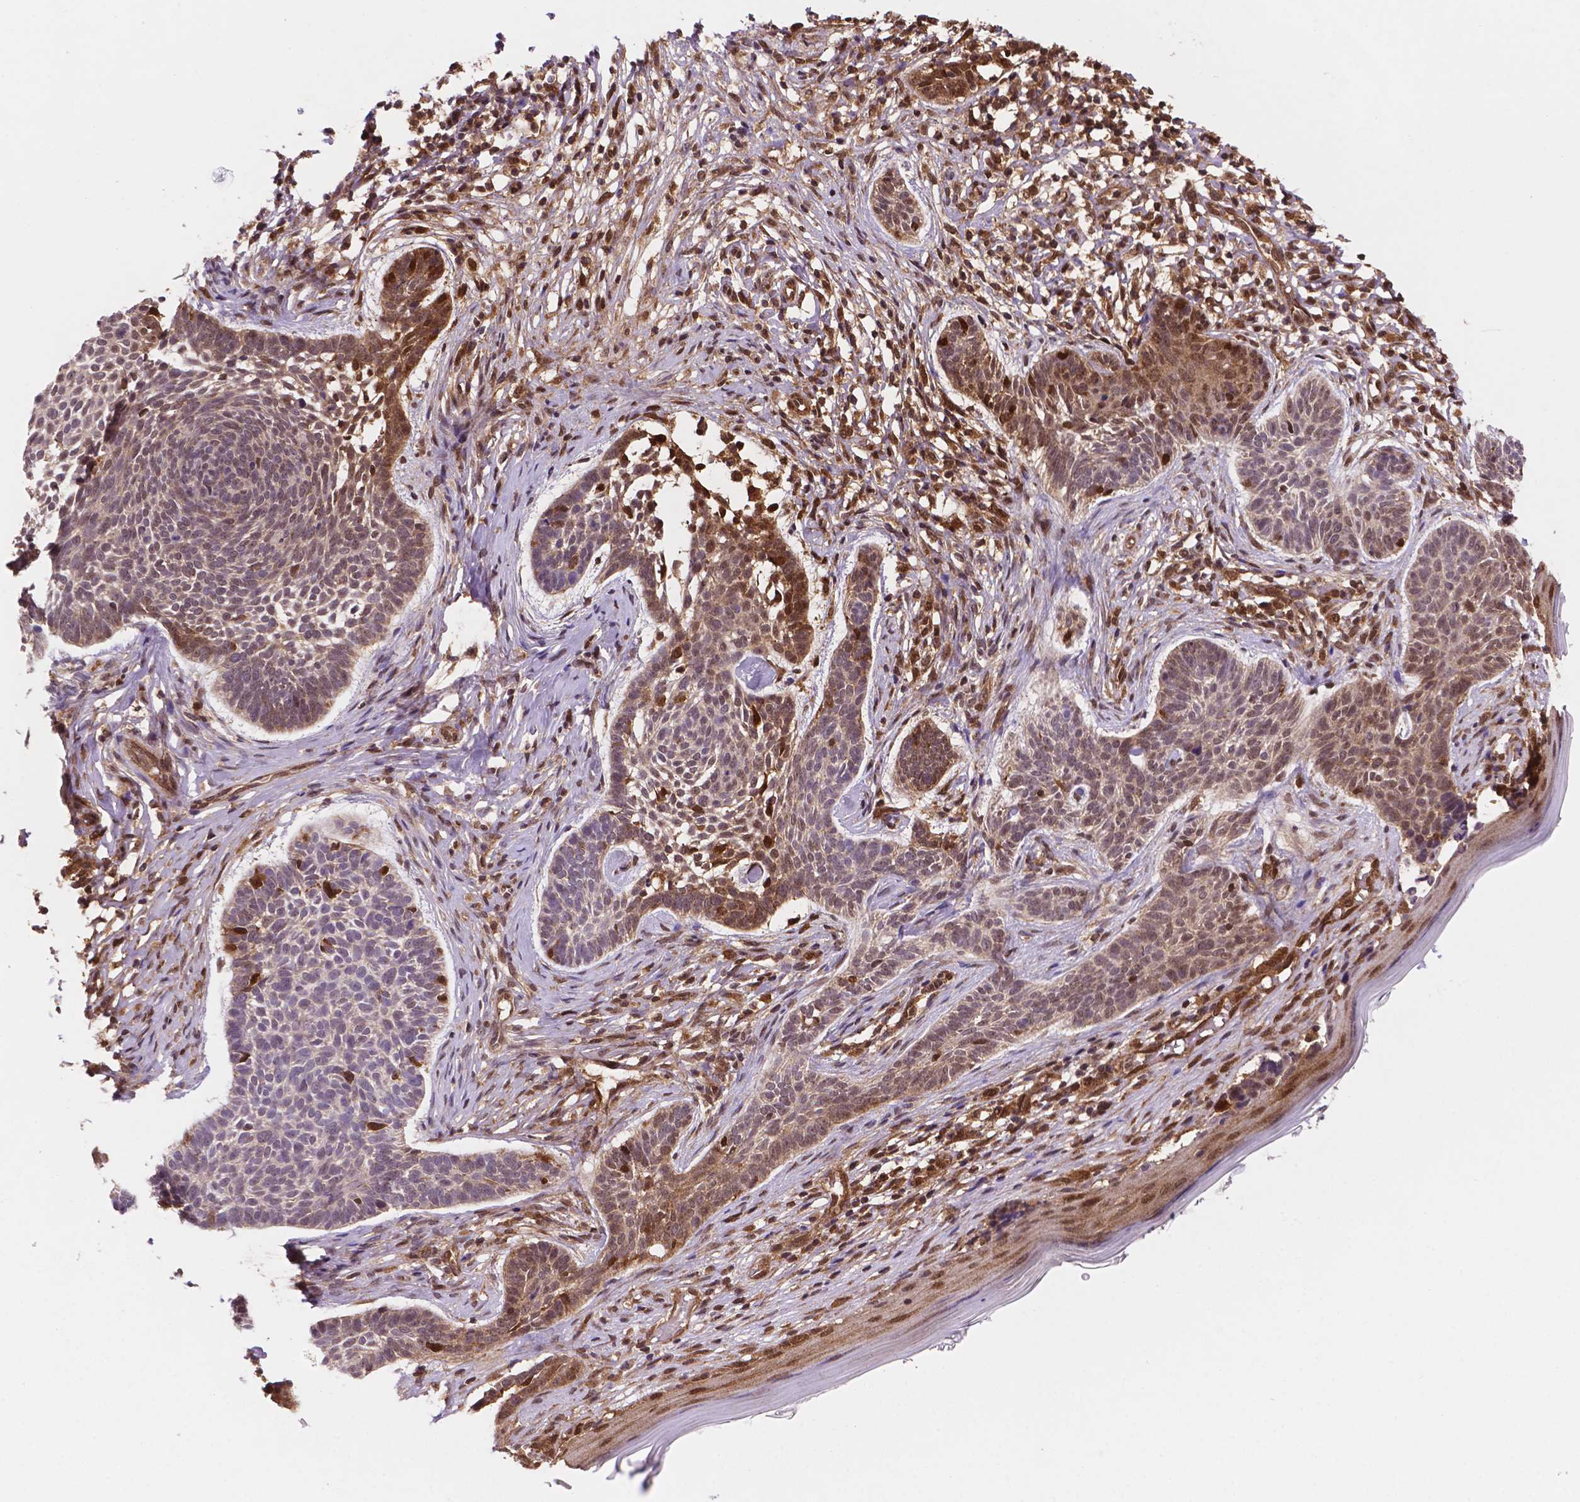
{"staining": {"intensity": "moderate", "quantity": "<25%", "location": "cytoplasmic/membranous,nuclear"}, "tissue": "skin cancer", "cell_type": "Tumor cells", "image_type": "cancer", "snomed": [{"axis": "morphology", "description": "Basal cell carcinoma"}, {"axis": "topography", "description": "Skin"}], "caption": "Basal cell carcinoma (skin) stained with a brown dye exhibits moderate cytoplasmic/membranous and nuclear positive staining in about <25% of tumor cells.", "gene": "UBE2L6", "patient": {"sex": "male", "age": 85}}